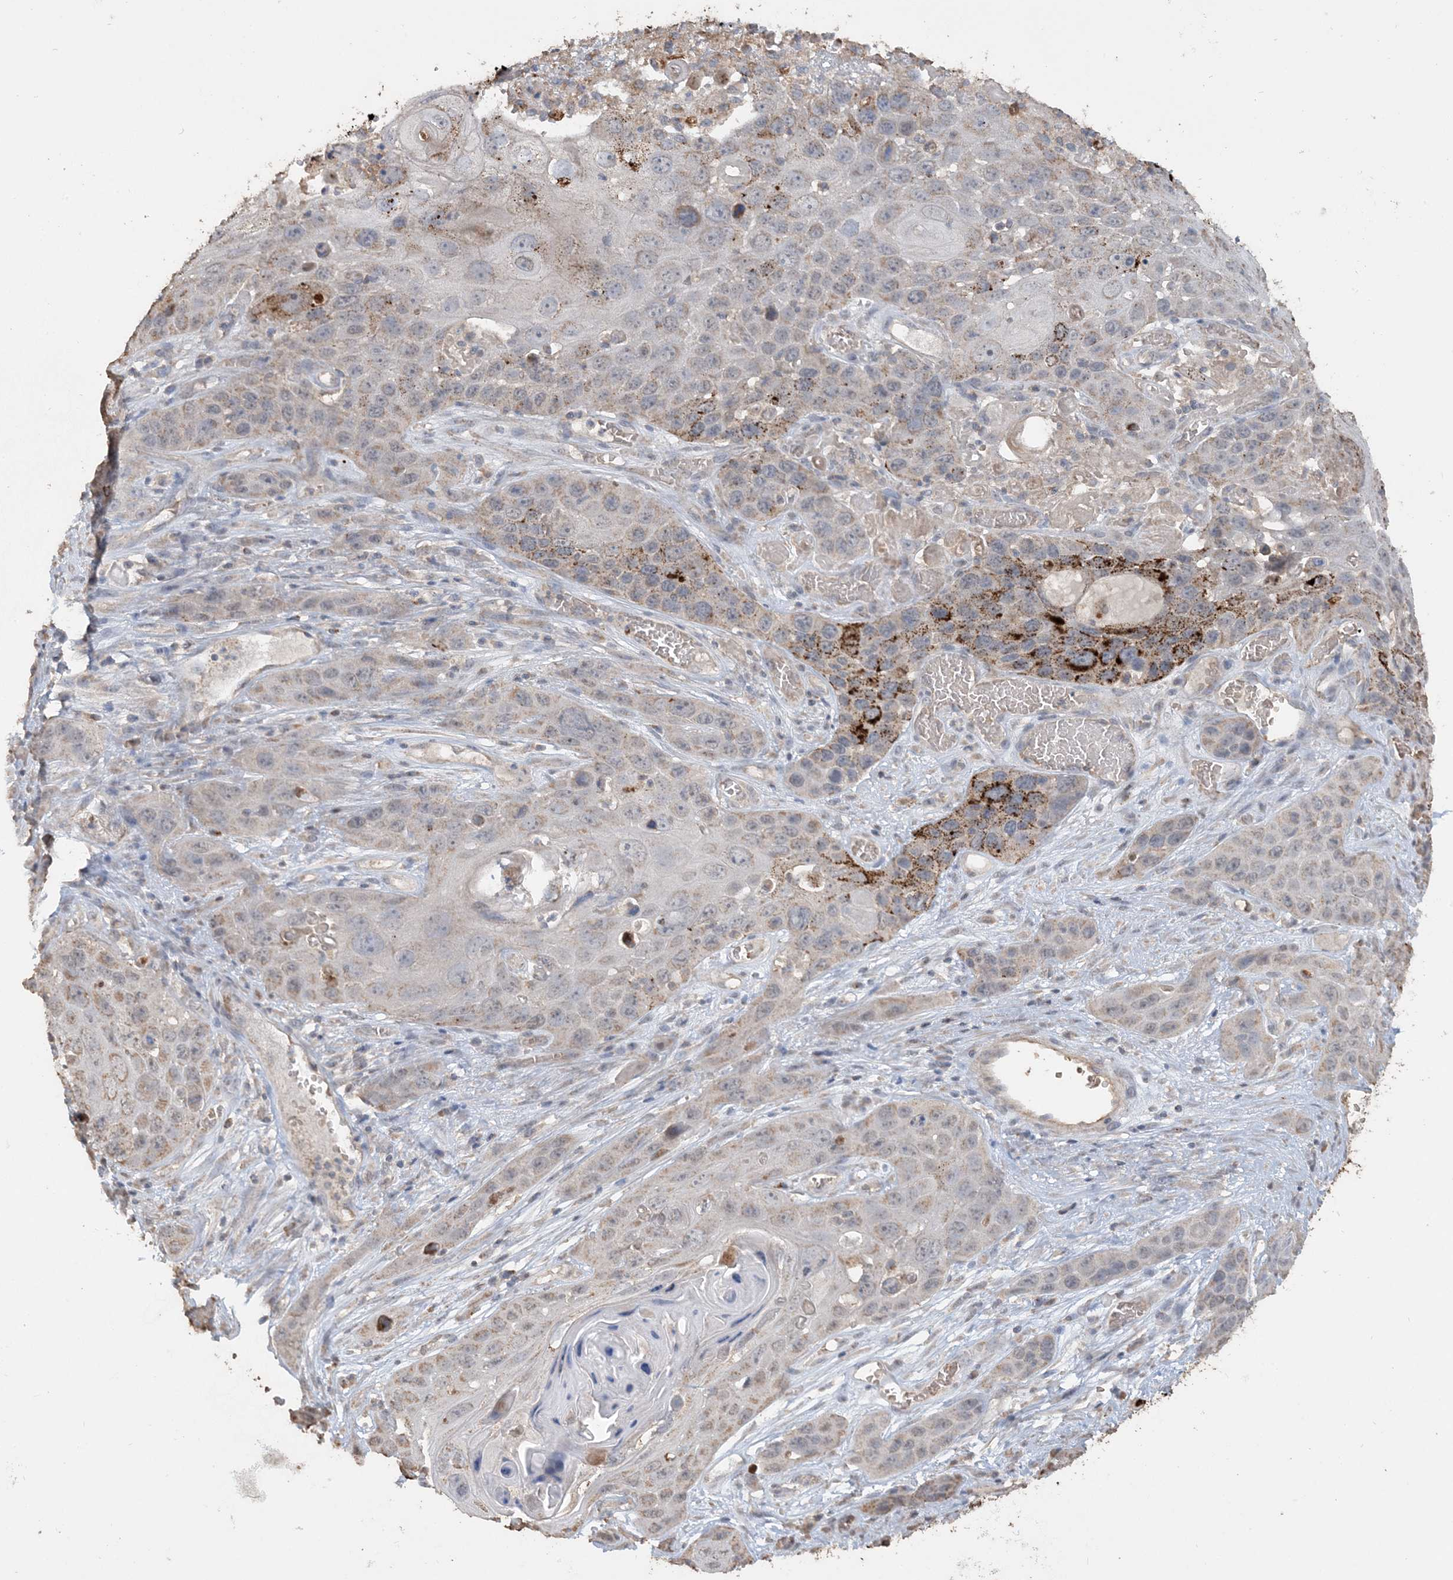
{"staining": {"intensity": "strong", "quantity": "<25%", "location": "cytoplasmic/membranous"}, "tissue": "skin cancer", "cell_type": "Tumor cells", "image_type": "cancer", "snomed": [{"axis": "morphology", "description": "Squamous cell carcinoma, NOS"}, {"axis": "topography", "description": "Skin"}], "caption": "A photomicrograph of human skin cancer stained for a protein reveals strong cytoplasmic/membranous brown staining in tumor cells. (Stains: DAB in brown, nuclei in blue, Microscopy: brightfield microscopy at high magnification).", "gene": "SFMBT2", "patient": {"sex": "male", "age": 55}}